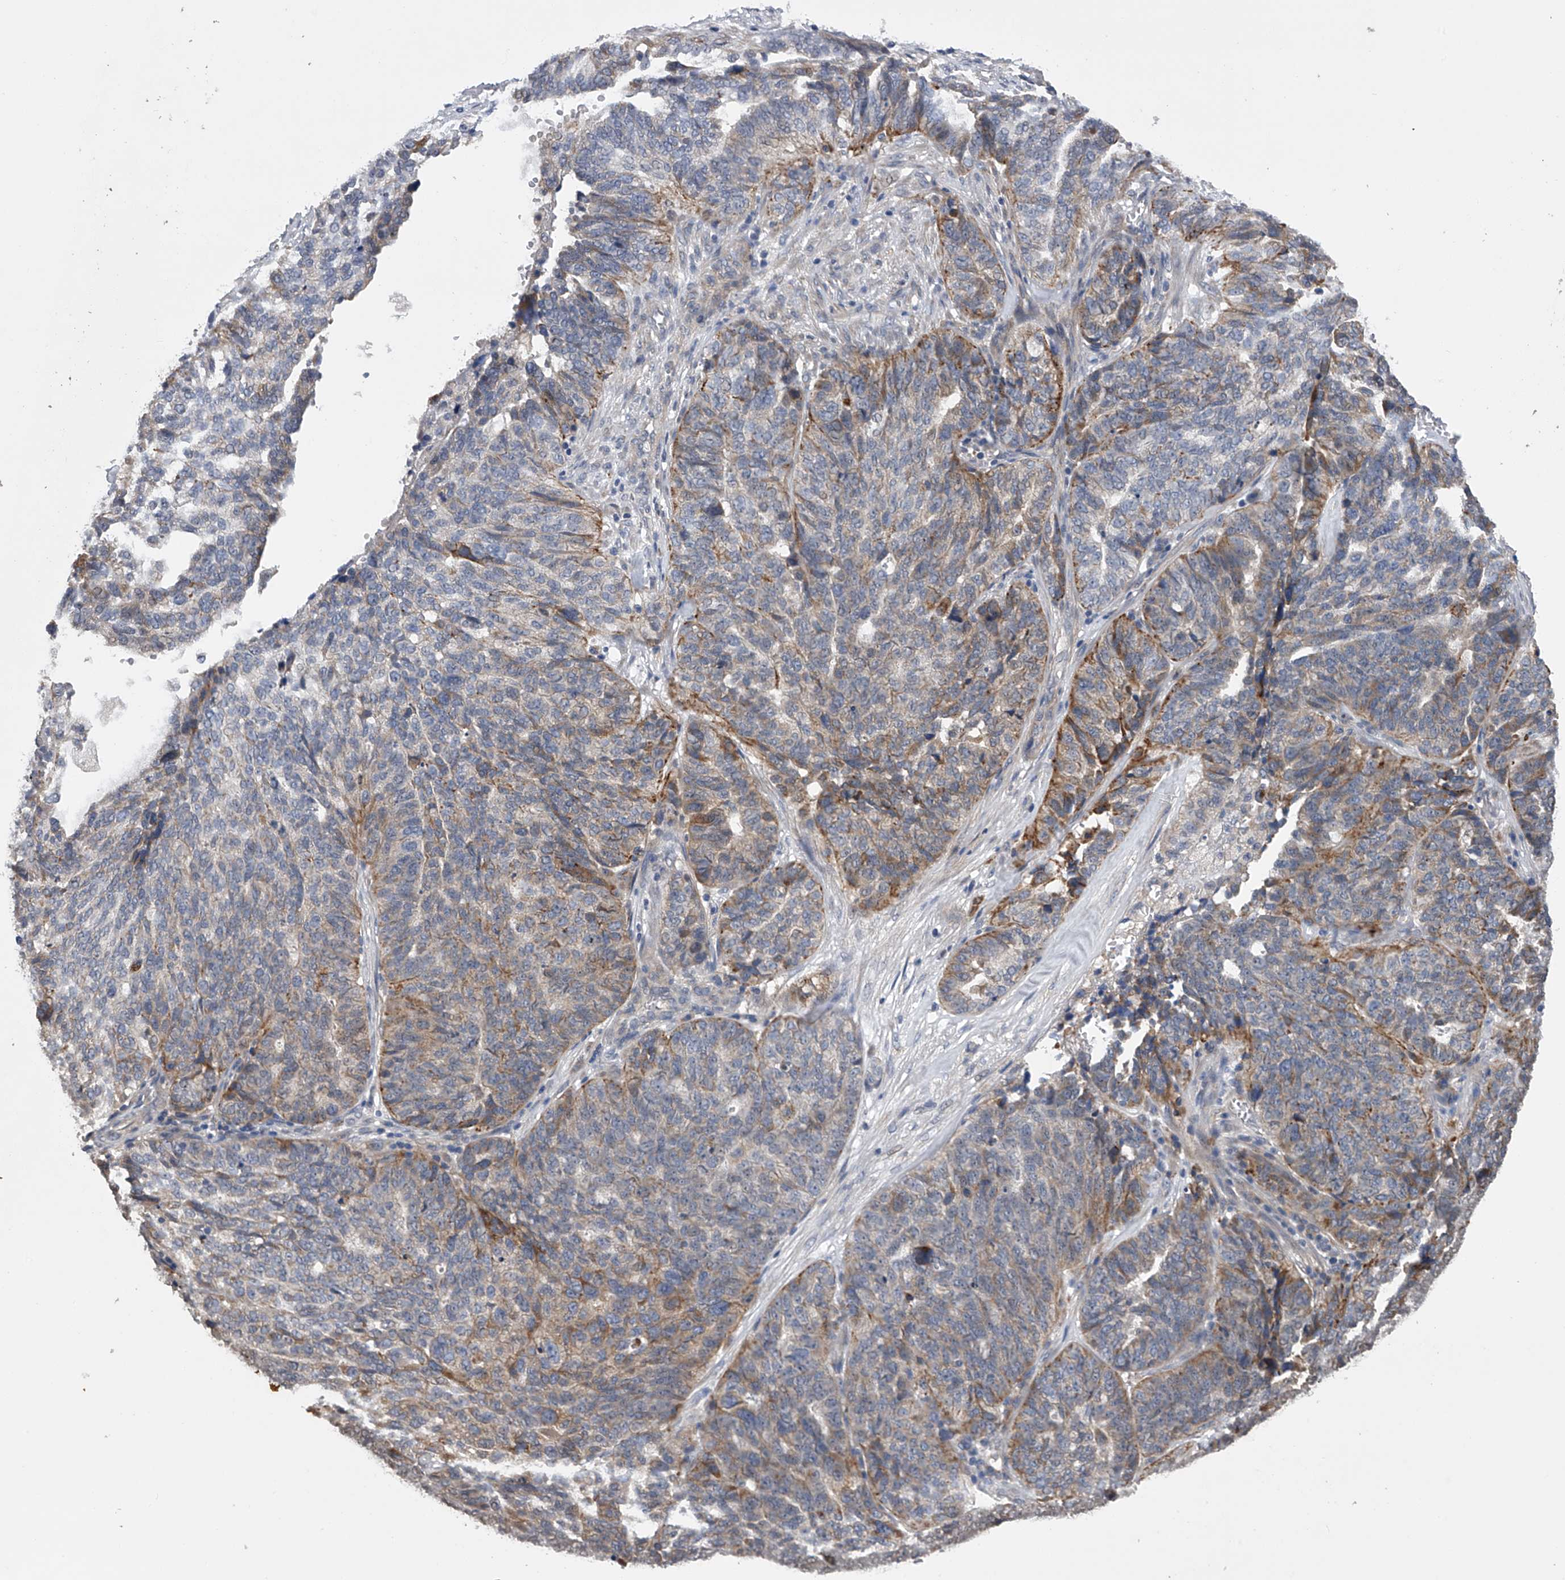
{"staining": {"intensity": "moderate", "quantity": "25%-75%", "location": "cytoplasmic/membranous"}, "tissue": "ovarian cancer", "cell_type": "Tumor cells", "image_type": "cancer", "snomed": [{"axis": "morphology", "description": "Cystadenocarcinoma, serous, NOS"}, {"axis": "topography", "description": "Ovary"}], "caption": "A medium amount of moderate cytoplasmic/membranous expression is identified in approximately 25%-75% of tumor cells in serous cystadenocarcinoma (ovarian) tissue.", "gene": "SPOCK1", "patient": {"sex": "female", "age": 59}}